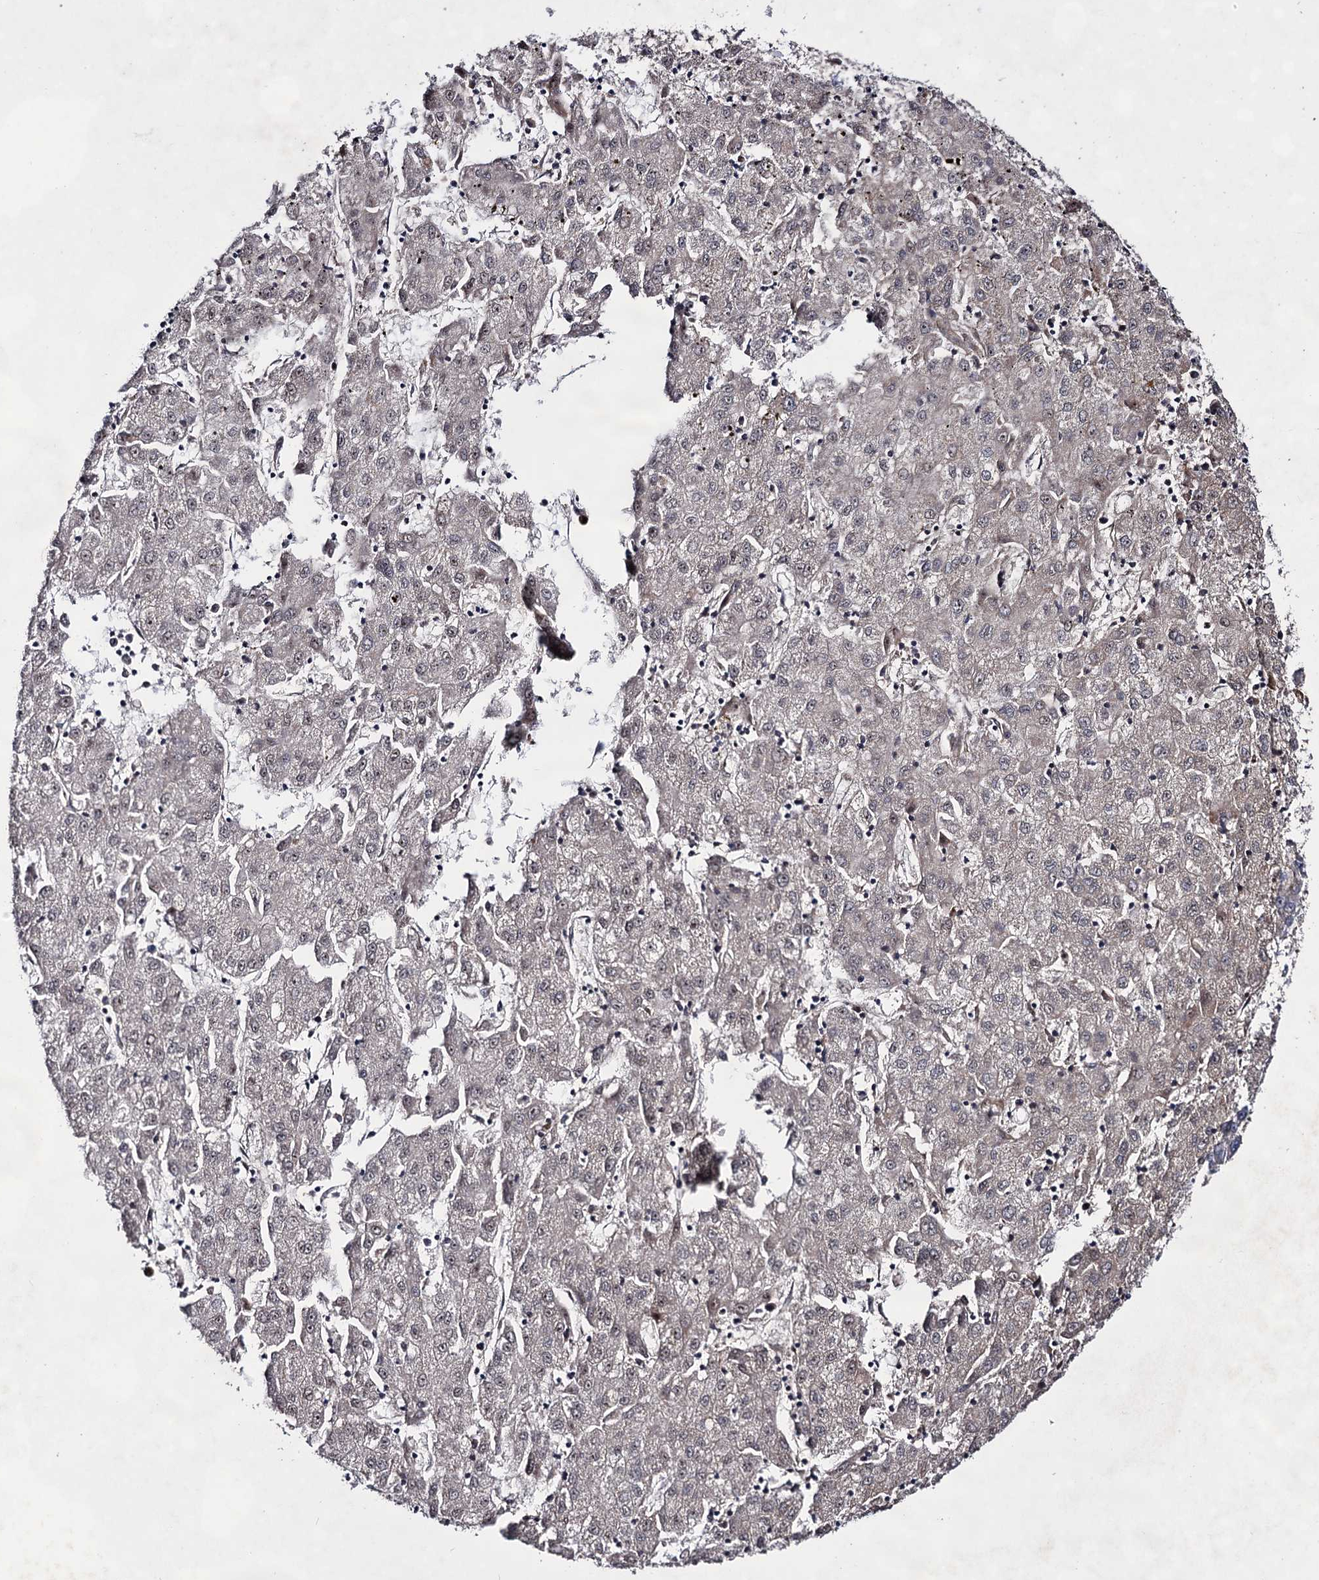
{"staining": {"intensity": "weak", "quantity": "<25%", "location": "nuclear"}, "tissue": "liver cancer", "cell_type": "Tumor cells", "image_type": "cancer", "snomed": [{"axis": "morphology", "description": "Carcinoma, Hepatocellular, NOS"}, {"axis": "topography", "description": "Liver"}], "caption": "Tumor cells are negative for protein expression in human hepatocellular carcinoma (liver).", "gene": "EXOSC10", "patient": {"sex": "male", "age": 72}}